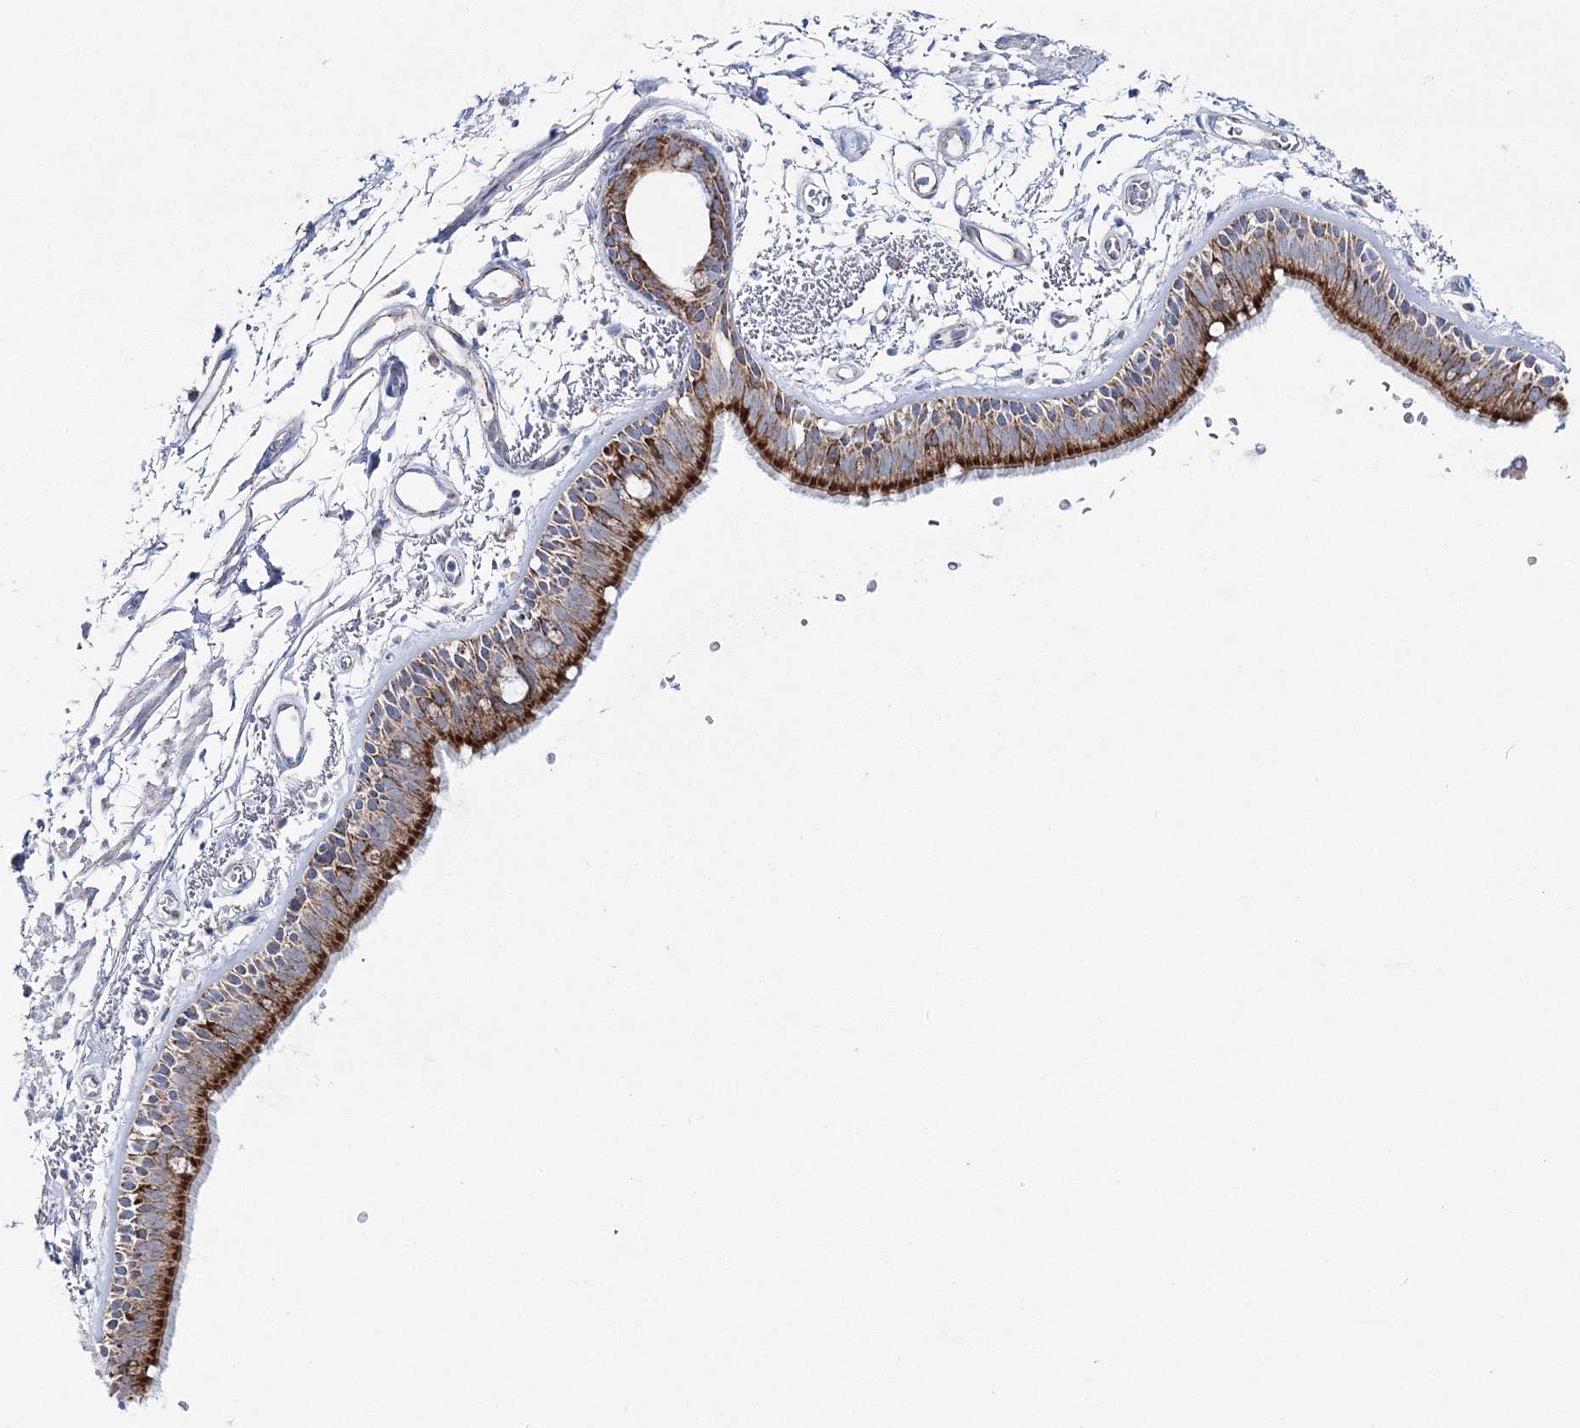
{"staining": {"intensity": "strong", "quantity": ">75%", "location": "cytoplasmic/membranous"}, "tissue": "bronchus", "cell_type": "Respiratory epithelial cells", "image_type": "normal", "snomed": [{"axis": "morphology", "description": "Normal tissue, NOS"}, {"axis": "topography", "description": "Lymph node"}, {"axis": "topography", "description": "Bronchus"}], "caption": "Immunohistochemical staining of unremarkable bronchus shows >75% levels of strong cytoplasmic/membranous protein staining in approximately >75% of respiratory epithelial cells. Using DAB (brown) and hematoxylin (blue) stains, captured at high magnification using brightfield microscopy.", "gene": "HIBCH", "patient": {"sex": "female", "age": 70}}